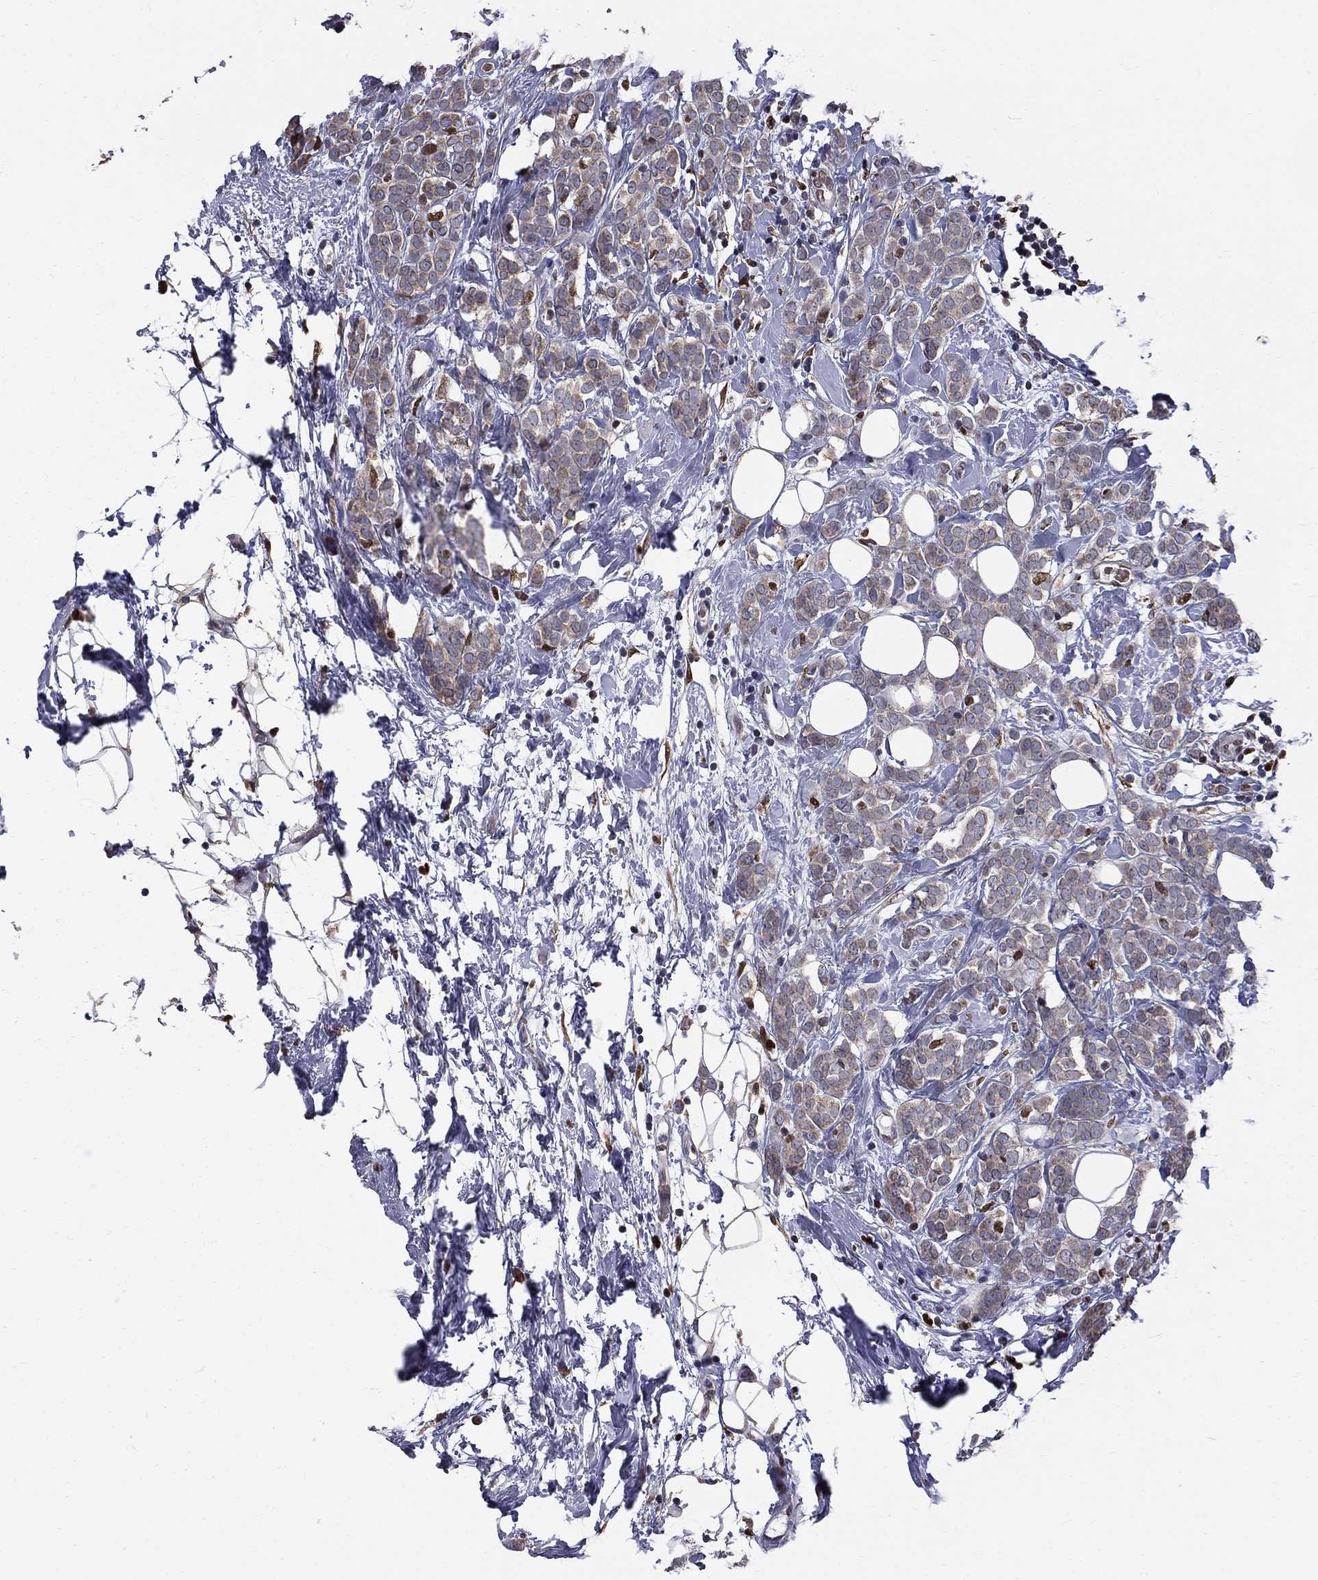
{"staining": {"intensity": "weak", "quantity": "25%-75%", "location": "cytoplasmic/membranous"}, "tissue": "breast cancer", "cell_type": "Tumor cells", "image_type": "cancer", "snomed": [{"axis": "morphology", "description": "Lobular carcinoma"}, {"axis": "topography", "description": "Breast"}], "caption": "A high-resolution micrograph shows immunohistochemistry (IHC) staining of breast lobular carcinoma, which exhibits weak cytoplasmic/membranous positivity in approximately 25%-75% of tumor cells.", "gene": "HSPB2", "patient": {"sex": "female", "age": 49}}